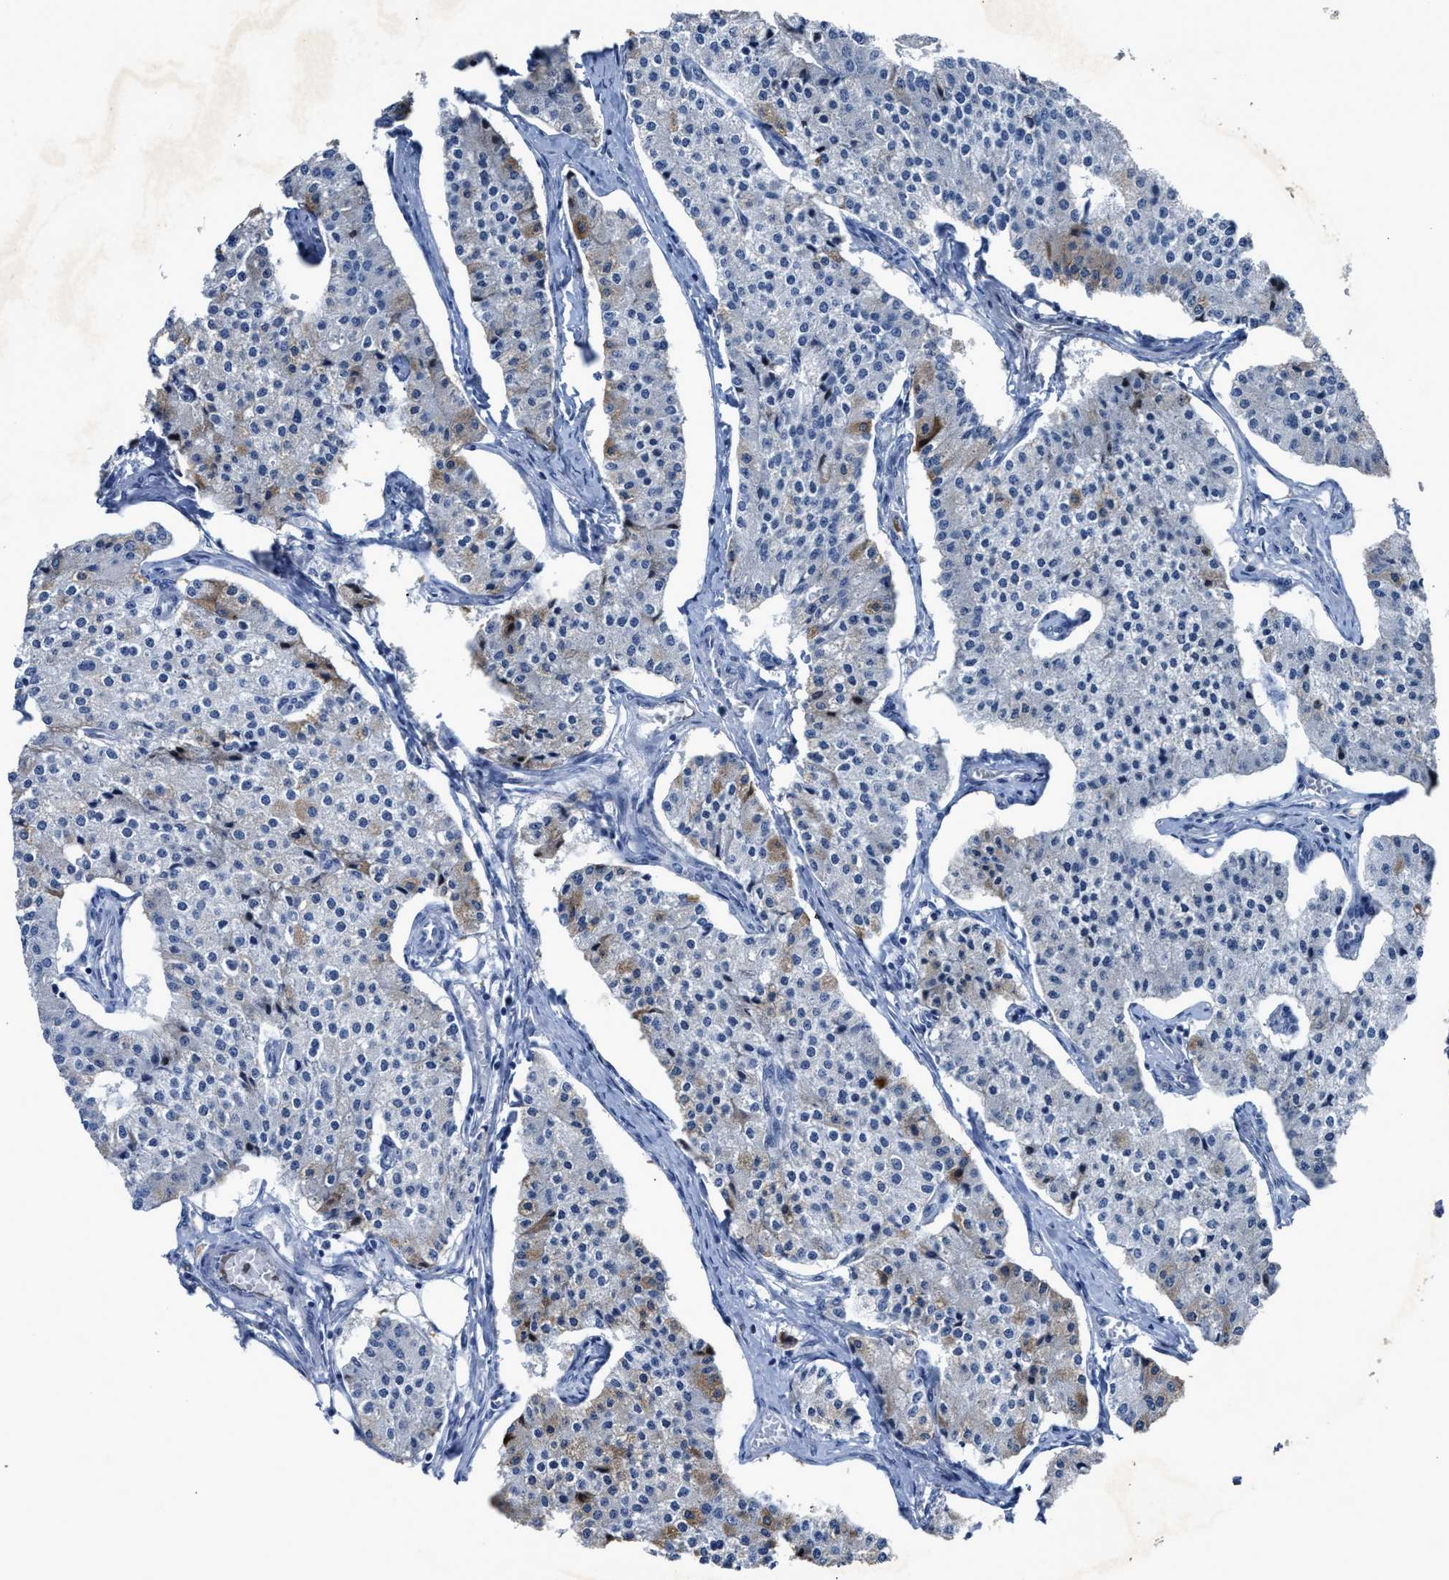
{"staining": {"intensity": "moderate", "quantity": "<25%", "location": "cytoplasmic/membranous"}, "tissue": "carcinoid", "cell_type": "Tumor cells", "image_type": "cancer", "snomed": [{"axis": "morphology", "description": "Carcinoid, malignant, NOS"}, {"axis": "topography", "description": "Colon"}], "caption": "This image displays malignant carcinoid stained with IHC to label a protein in brown. The cytoplasmic/membranous of tumor cells show moderate positivity for the protein. Nuclei are counter-stained blue.", "gene": "CEACAM5", "patient": {"sex": "female", "age": 52}}